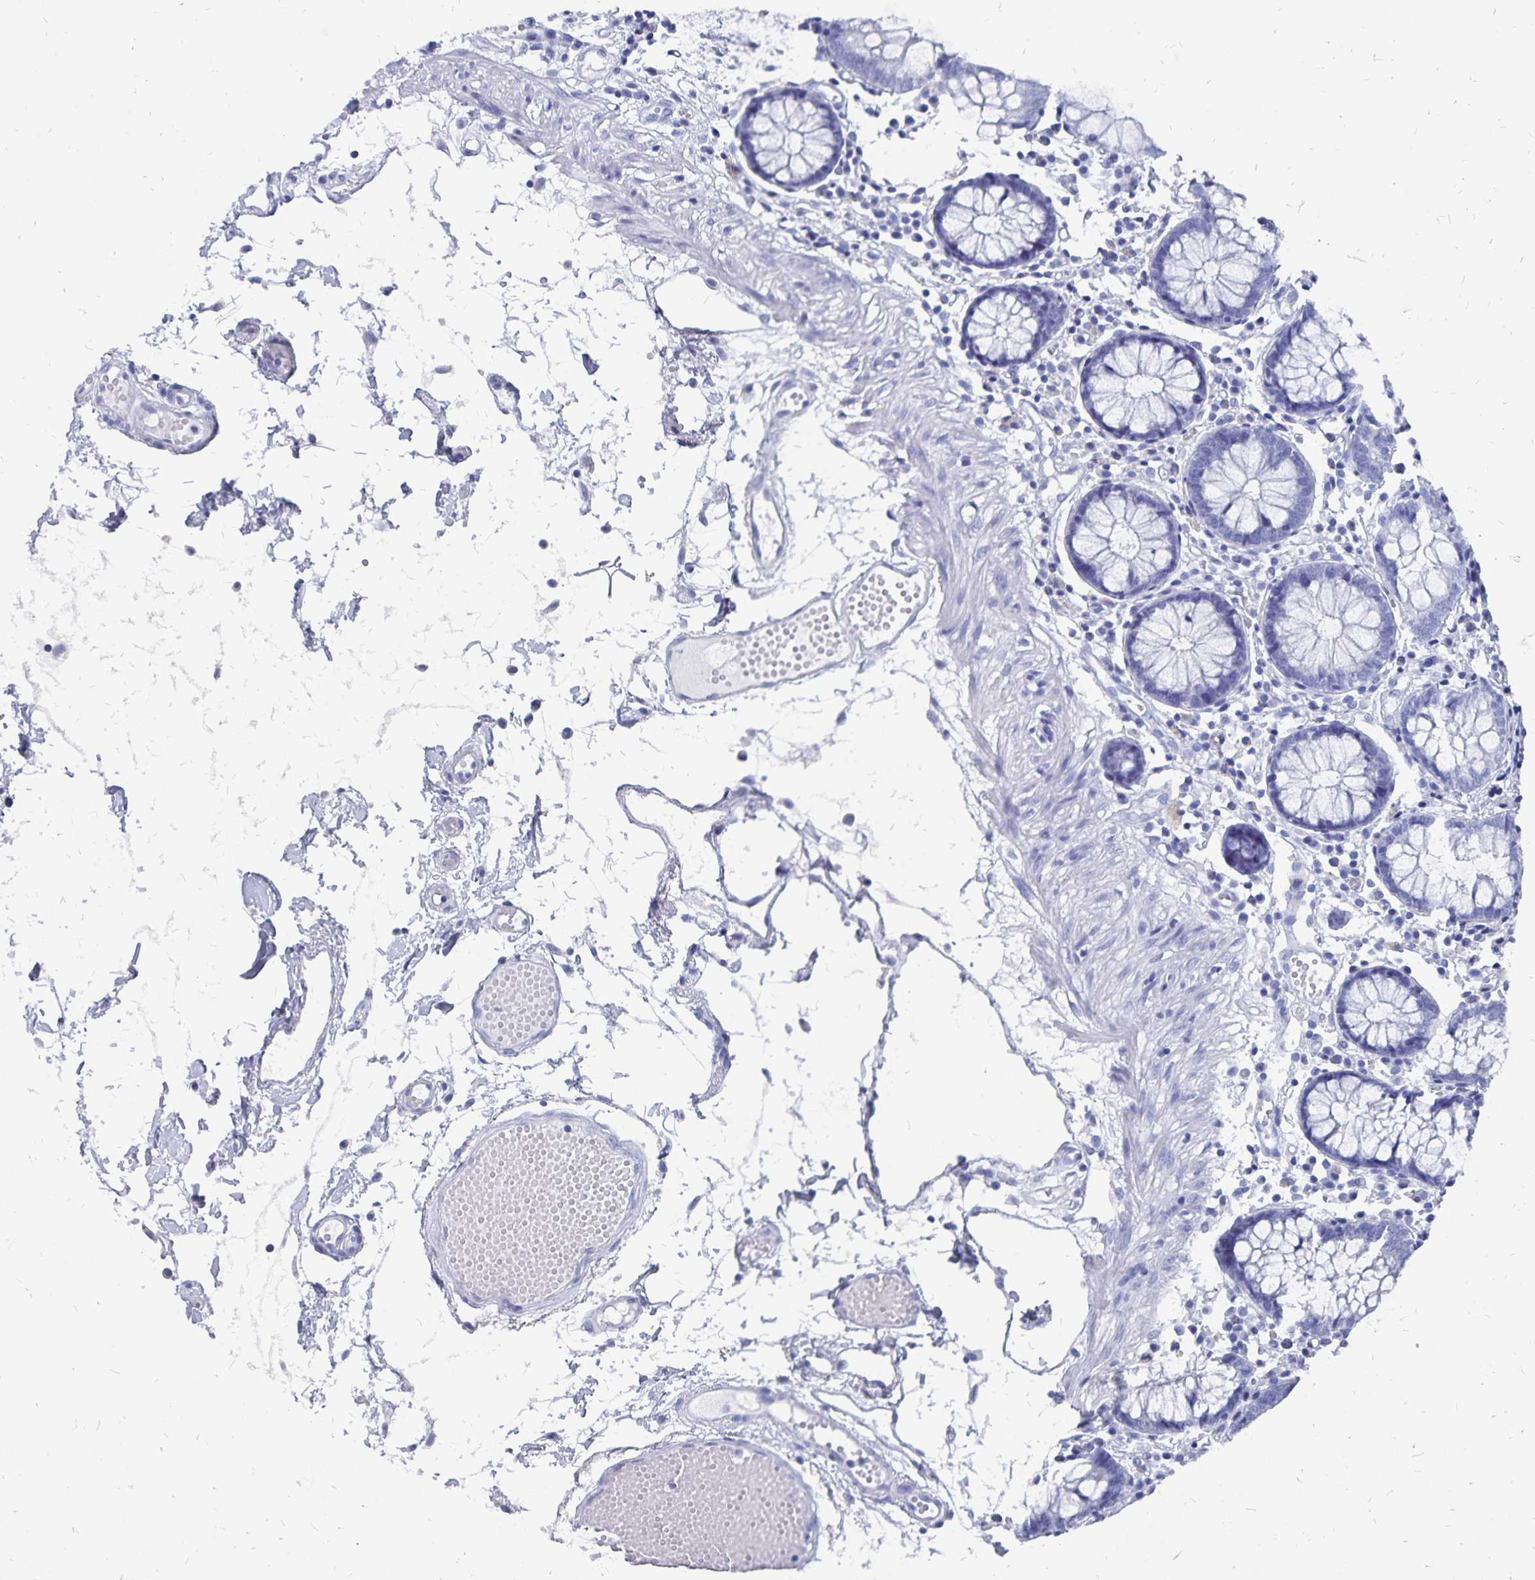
{"staining": {"intensity": "negative", "quantity": "none", "location": "none"}, "tissue": "colon", "cell_type": "Endothelial cells", "image_type": "normal", "snomed": [{"axis": "morphology", "description": "Normal tissue, NOS"}, {"axis": "morphology", "description": "Adenocarcinoma, NOS"}, {"axis": "topography", "description": "Colon"}], "caption": "This is an immunohistochemistry micrograph of unremarkable colon. There is no staining in endothelial cells.", "gene": "ADH1A", "patient": {"sex": "male", "age": 83}}